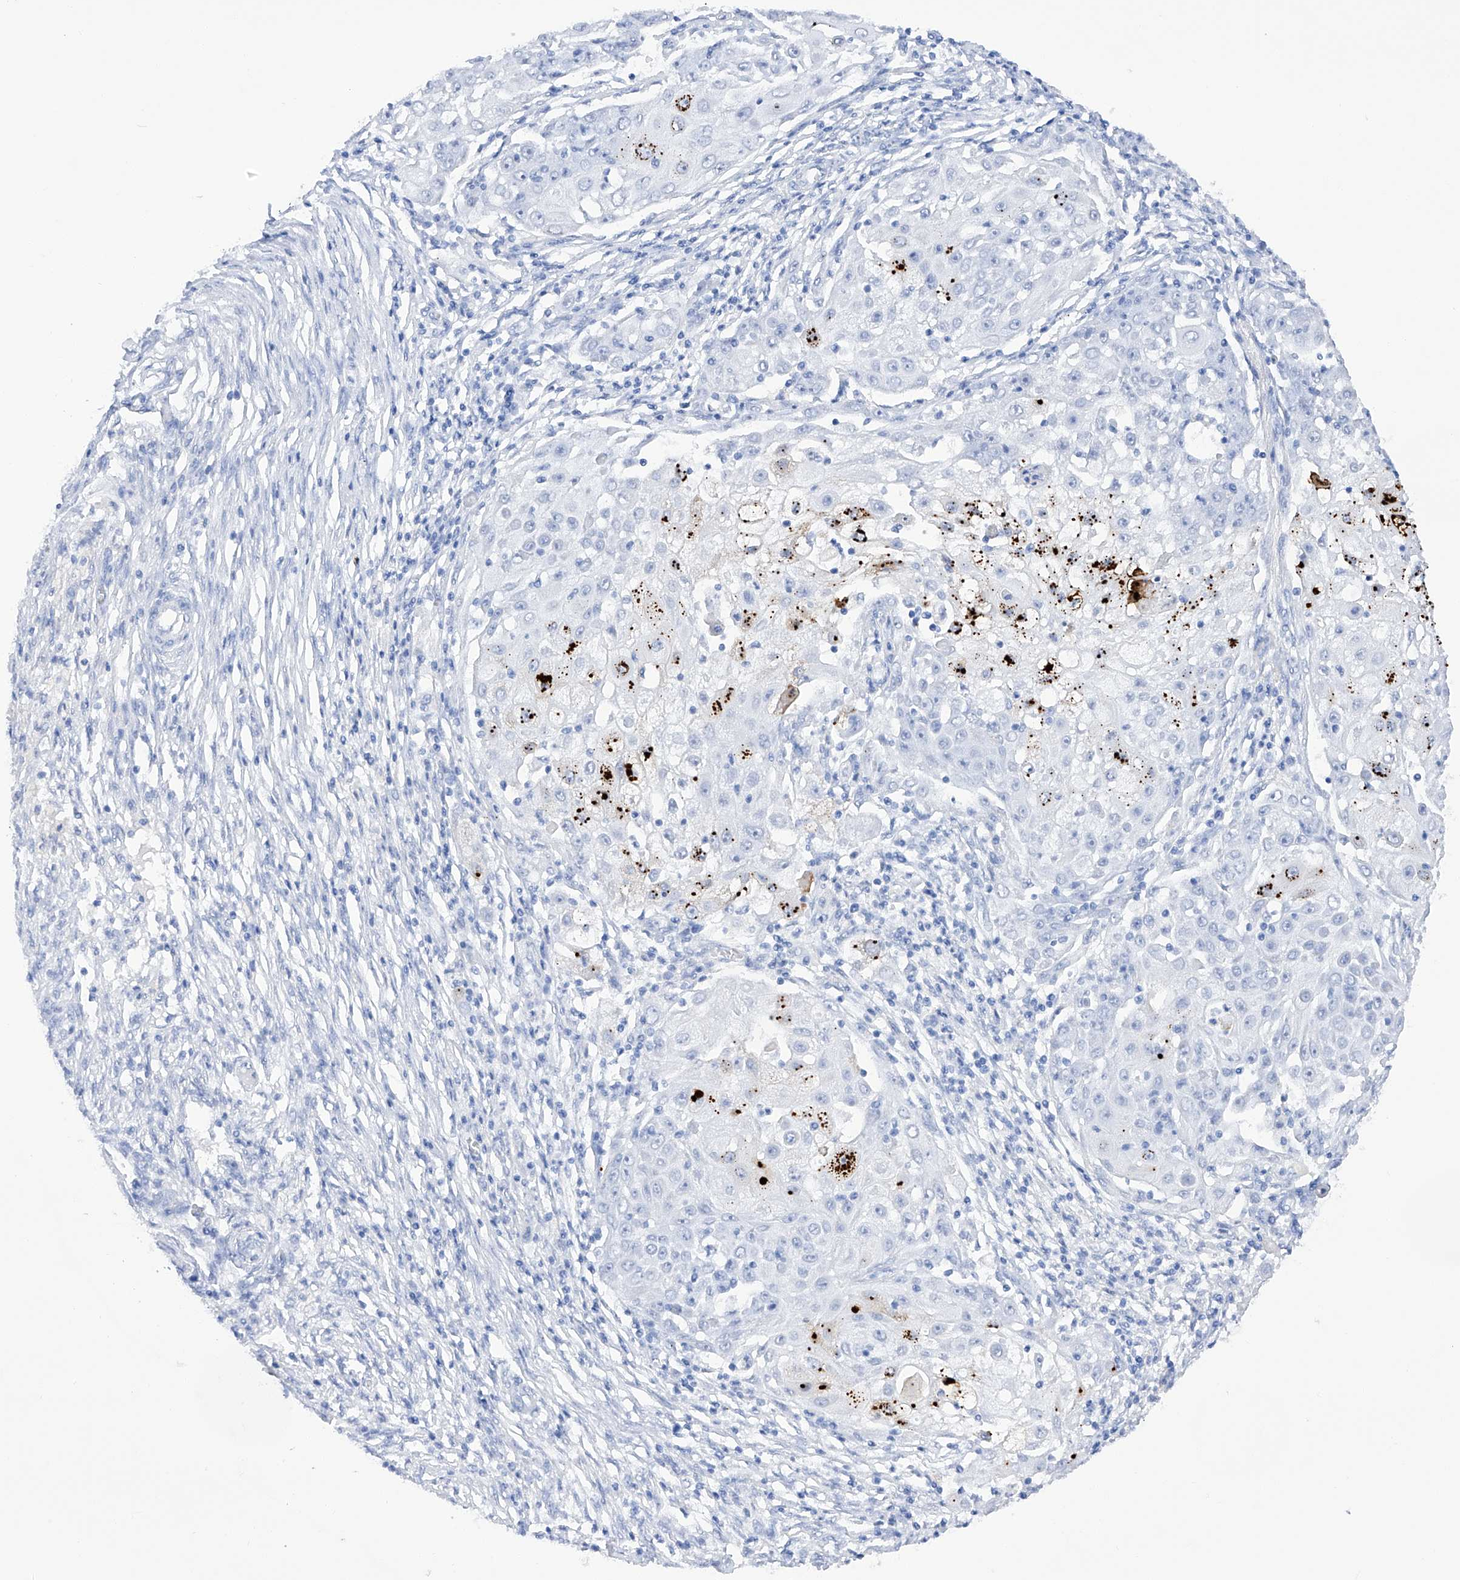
{"staining": {"intensity": "negative", "quantity": "none", "location": "none"}, "tissue": "ovarian cancer", "cell_type": "Tumor cells", "image_type": "cancer", "snomed": [{"axis": "morphology", "description": "Carcinoma, endometroid"}, {"axis": "topography", "description": "Ovary"}], "caption": "Protein analysis of ovarian cancer (endometroid carcinoma) reveals no significant staining in tumor cells.", "gene": "FLG", "patient": {"sex": "female", "age": 42}}